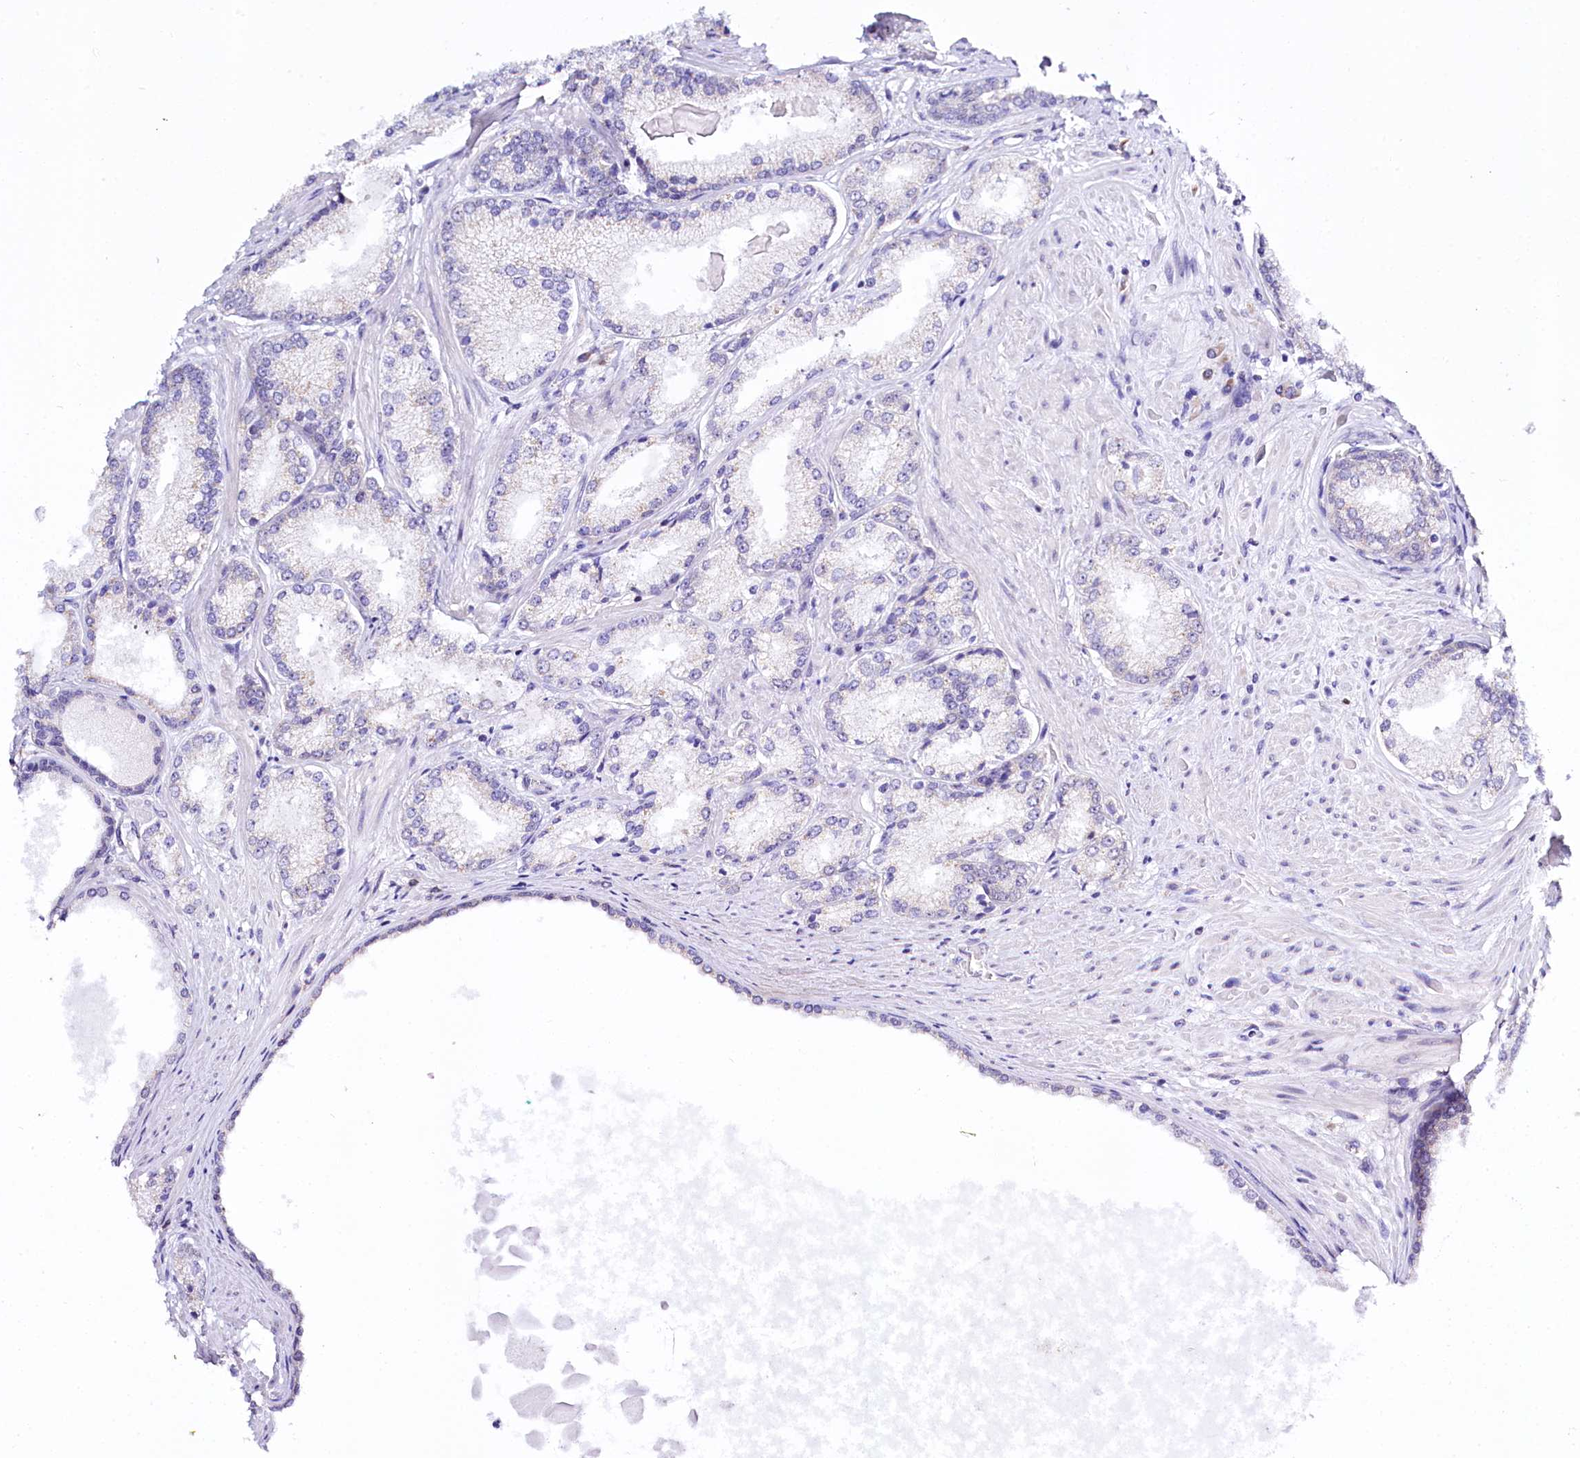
{"staining": {"intensity": "negative", "quantity": "none", "location": "none"}, "tissue": "prostate cancer", "cell_type": "Tumor cells", "image_type": "cancer", "snomed": [{"axis": "morphology", "description": "Adenocarcinoma, High grade"}, {"axis": "topography", "description": "Prostate"}], "caption": "Protein analysis of adenocarcinoma (high-grade) (prostate) reveals no significant staining in tumor cells. (Stains: DAB immunohistochemistry with hematoxylin counter stain, Microscopy: brightfield microscopy at high magnification).", "gene": "SPATS2", "patient": {"sex": "male", "age": 66}}